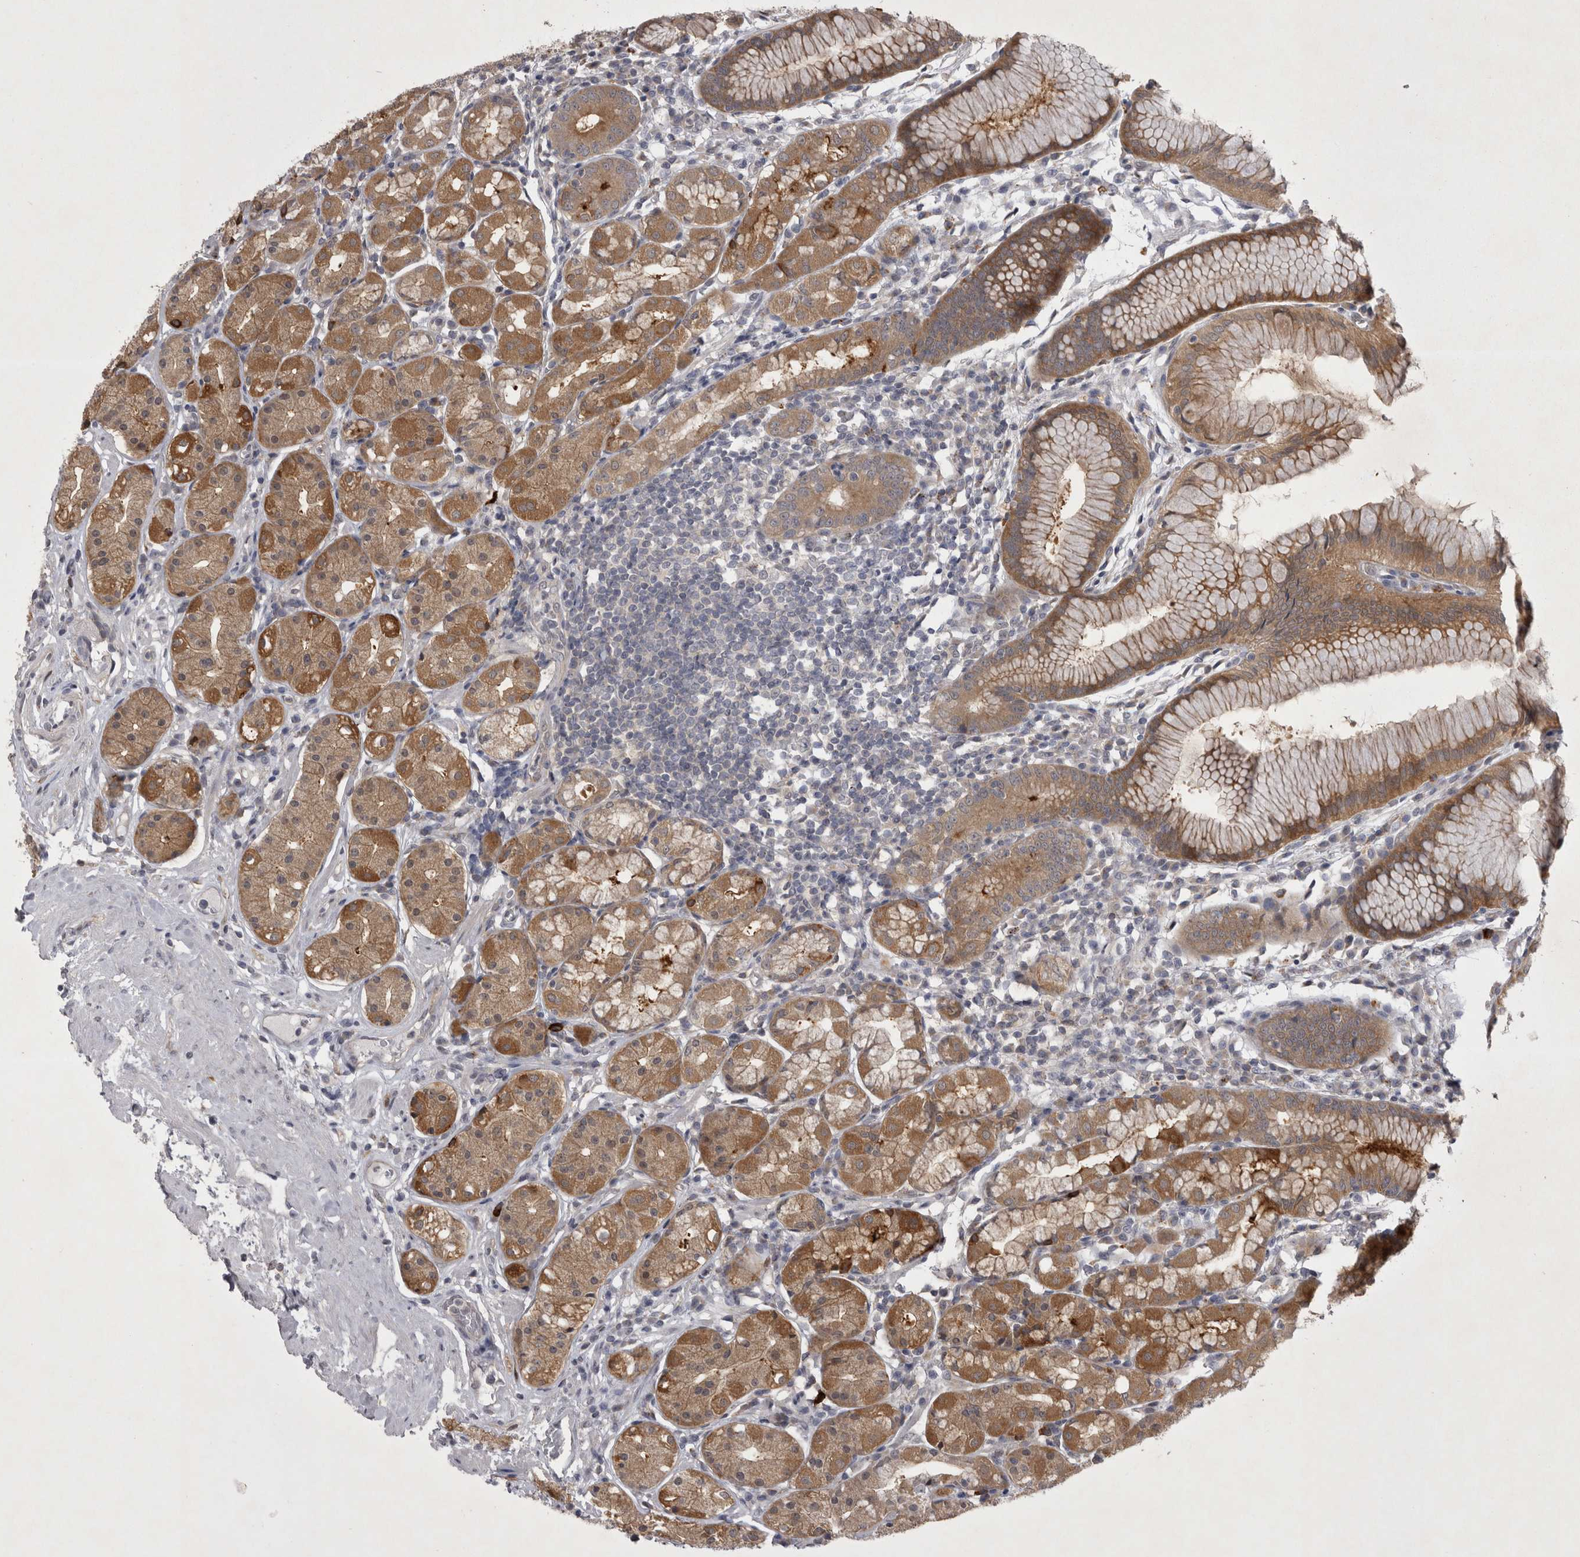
{"staining": {"intensity": "moderate", "quantity": ">75%", "location": "cytoplasmic/membranous"}, "tissue": "stomach", "cell_type": "Glandular cells", "image_type": "normal", "snomed": [{"axis": "morphology", "description": "Normal tissue, NOS"}, {"axis": "topography", "description": "Stomach, lower"}], "caption": "Immunohistochemical staining of normal human stomach shows >75% levels of moderate cytoplasmic/membranous protein positivity in approximately >75% of glandular cells.", "gene": "CTBS", "patient": {"sex": "female", "age": 56}}